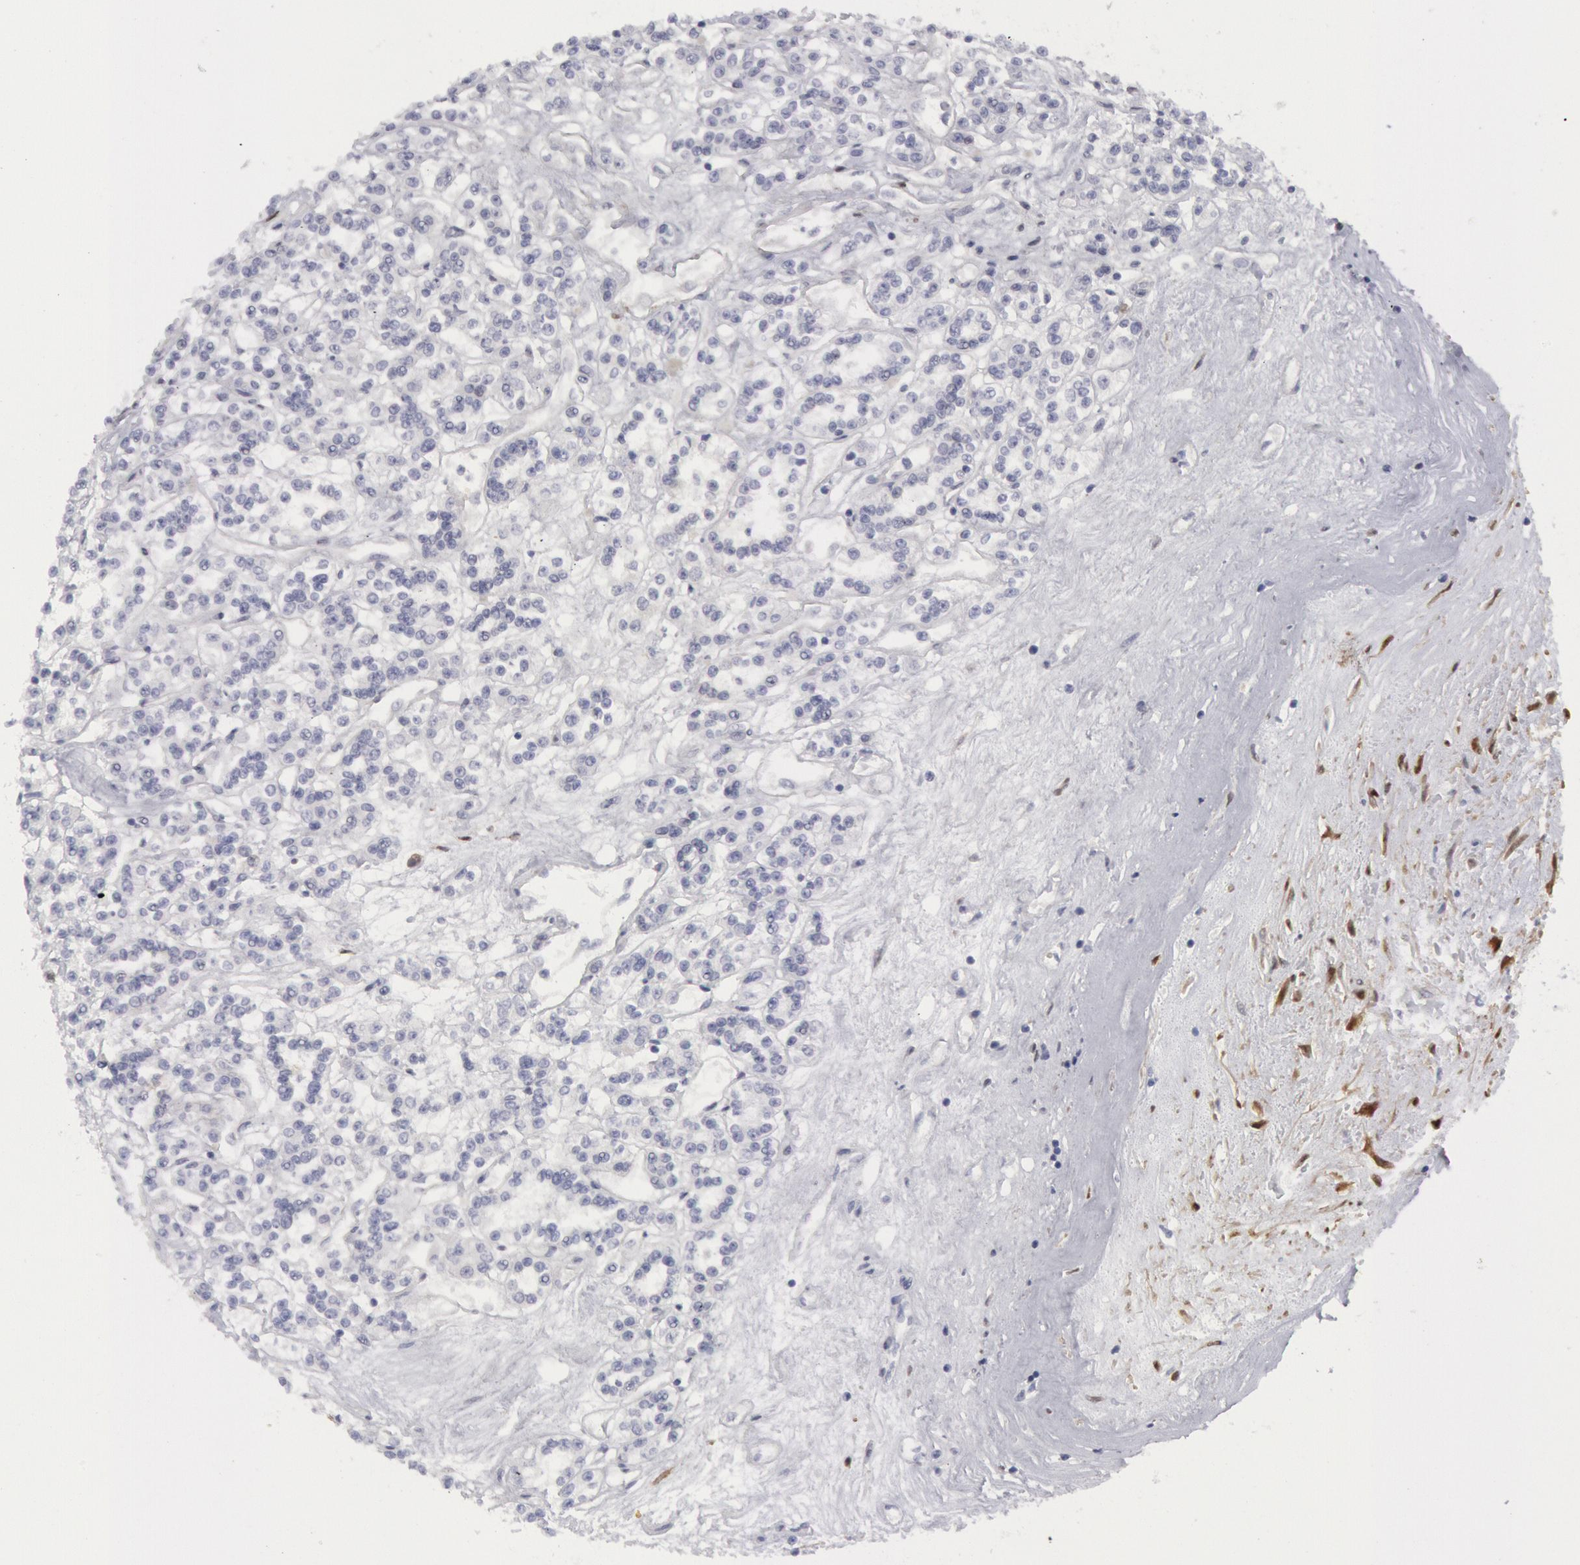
{"staining": {"intensity": "negative", "quantity": "none", "location": "none"}, "tissue": "renal cancer", "cell_type": "Tumor cells", "image_type": "cancer", "snomed": [{"axis": "morphology", "description": "Adenocarcinoma, NOS"}, {"axis": "topography", "description": "Kidney"}], "caption": "Adenocarcinoma (renal) stained for a protein using IHC demonstrates no staining tumor cells.", "gene": "FHL1", "patient": {"sex": "female", "age": 76}}